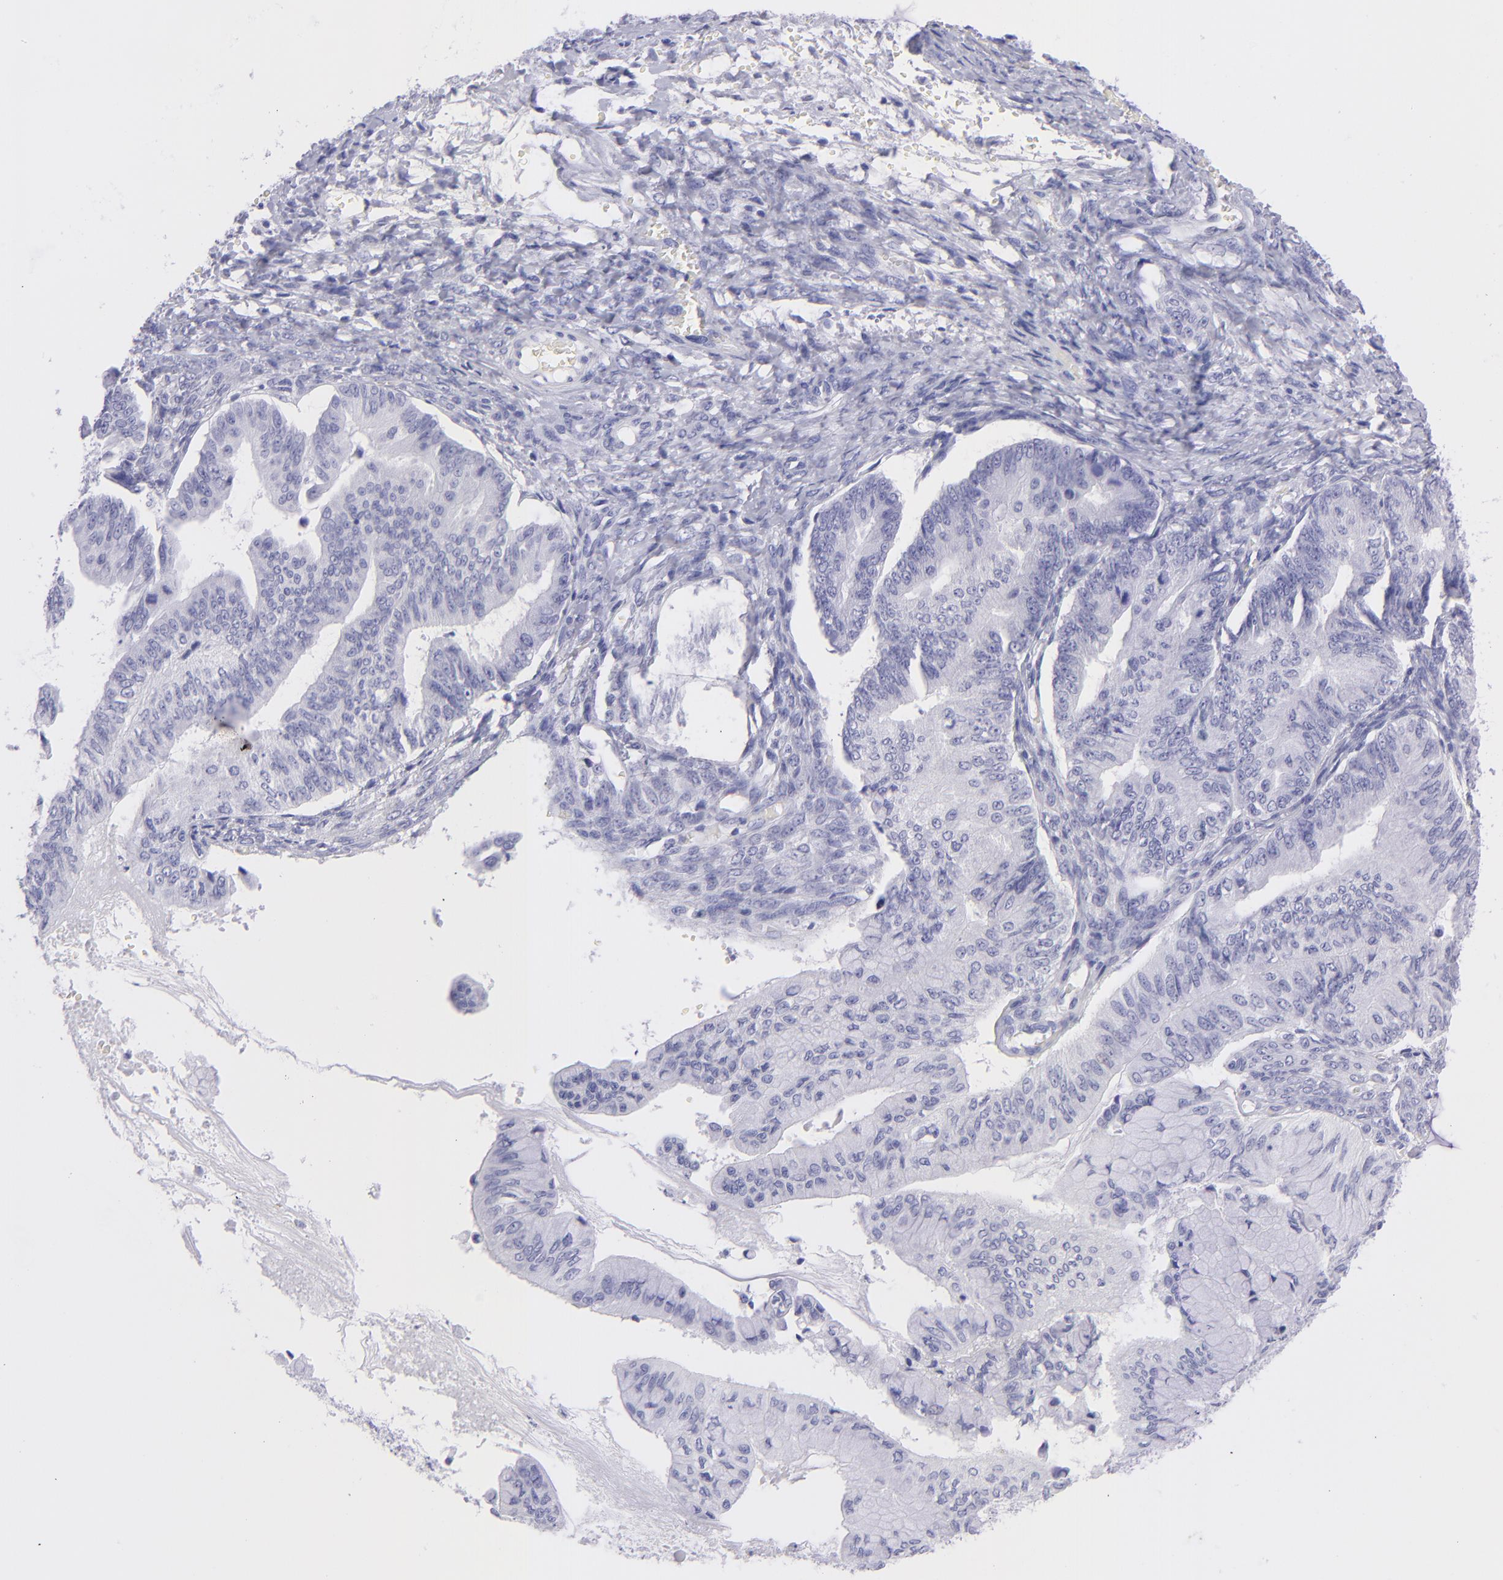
{"staining": {"intensity": "negative", "quantity": "none", "location": "none"}, "tissue": "ovarian cancer", "cell_type": "Tumor cells", "image_type": "cancer", "snomed": [{"axis": "morphology", "description": "Cystadenocarcinoma, mucinous, NOS"}, {"axis": "topography", "description": "Ovary"}], "caption": "Tumor cells show no significant protein positivity in ovarian cancer (mucinous cystadenocarcinoma).", "gene": "CNP", "patient": {"sex": "female", "age": 36}}